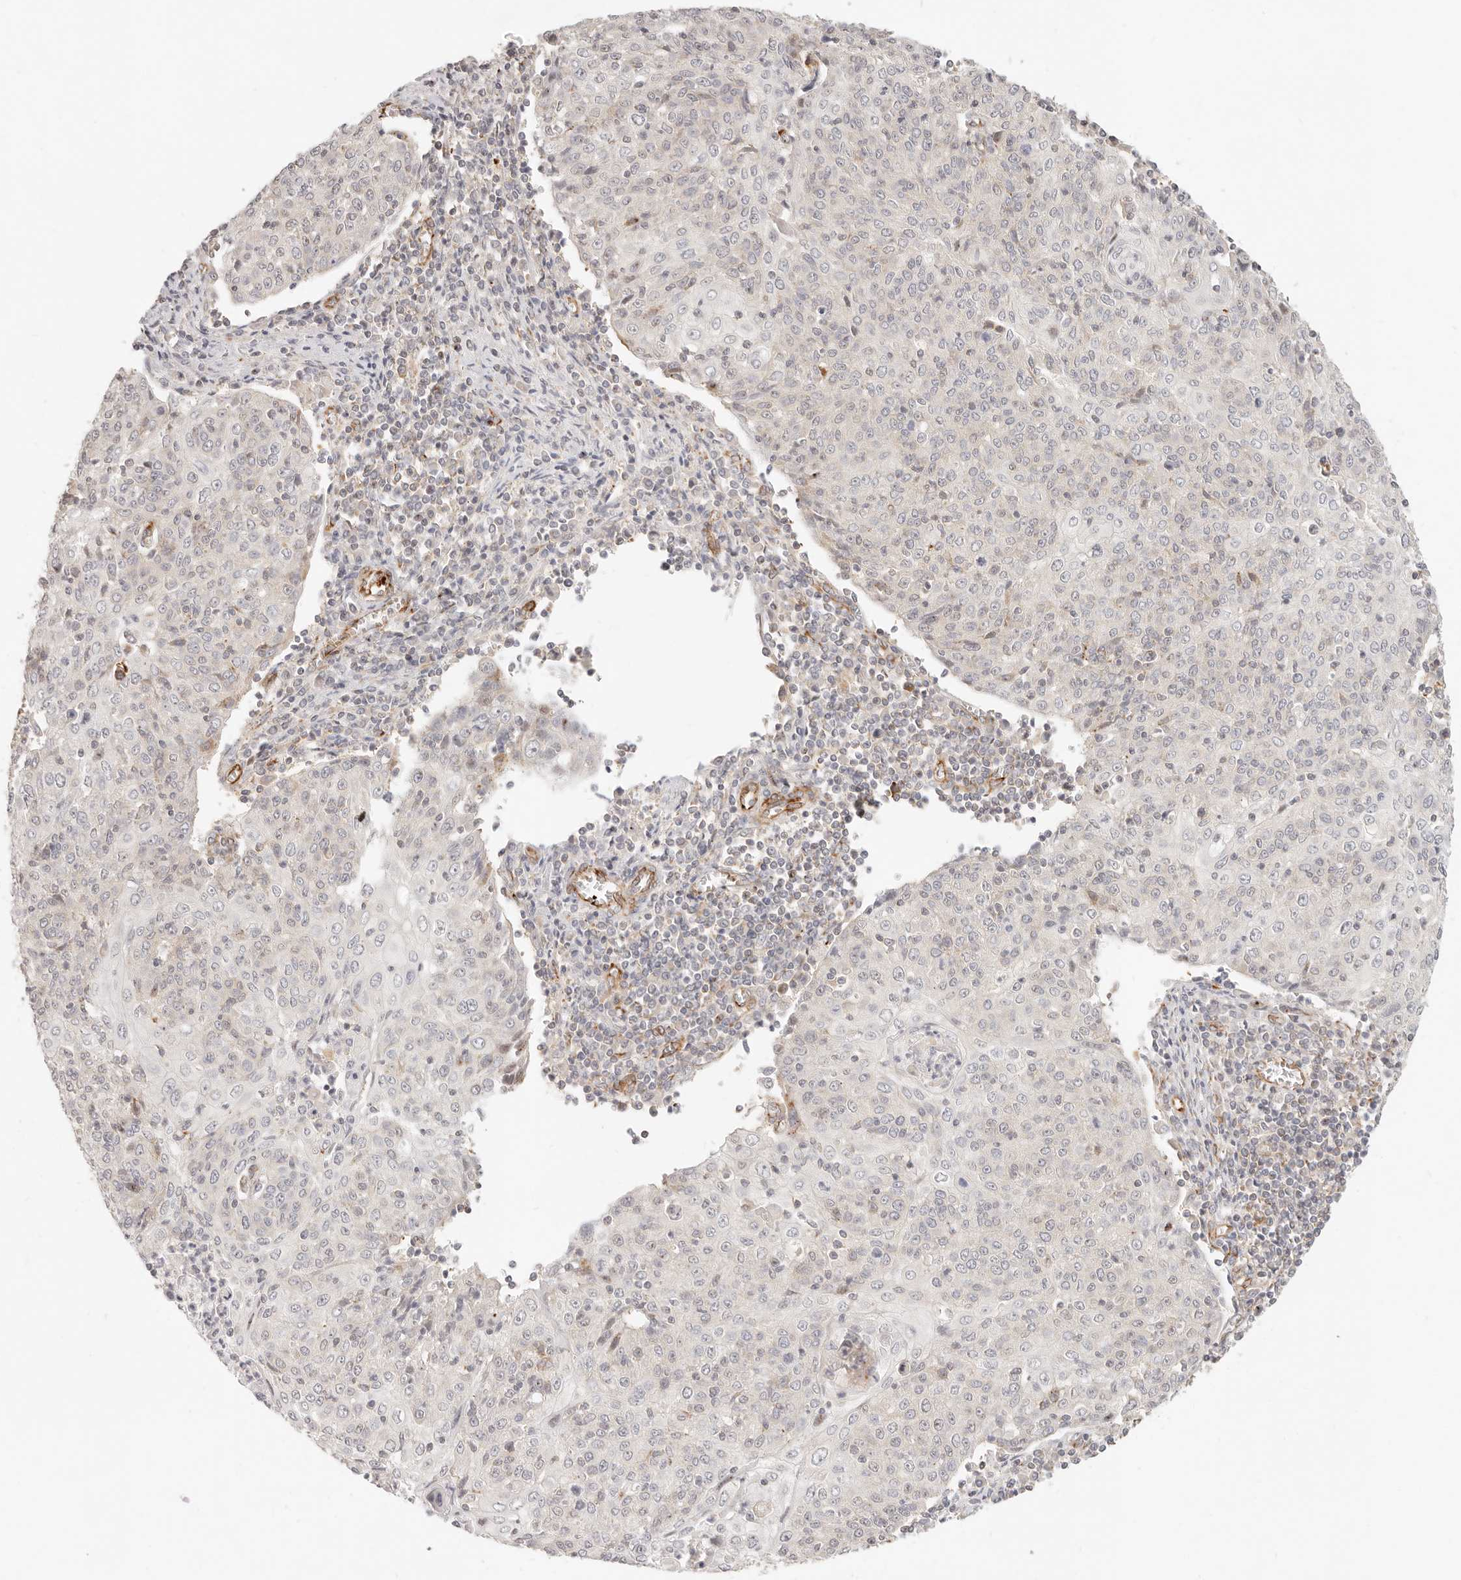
{"staining": {"intensity": "weak", "quantity": "<25%", "location": "cytoplasmic/membranous"}, "tissue": "cervical cancer", "cell_type": "Tumor cells", "image_type": "cancer", "snomed": [{"axis": "morphology", "description": "Squamous cell carcinoma, NOS"}, {"axis": "topography", "description": "Cervix"}], "caption": "Immunohistochemistry (IHC) of human squamous cell carcinoma (cervical) reveals no positivity in tumor cells.", "gene": "SASS6", "patient": {"sex": "female", "age": 48}}